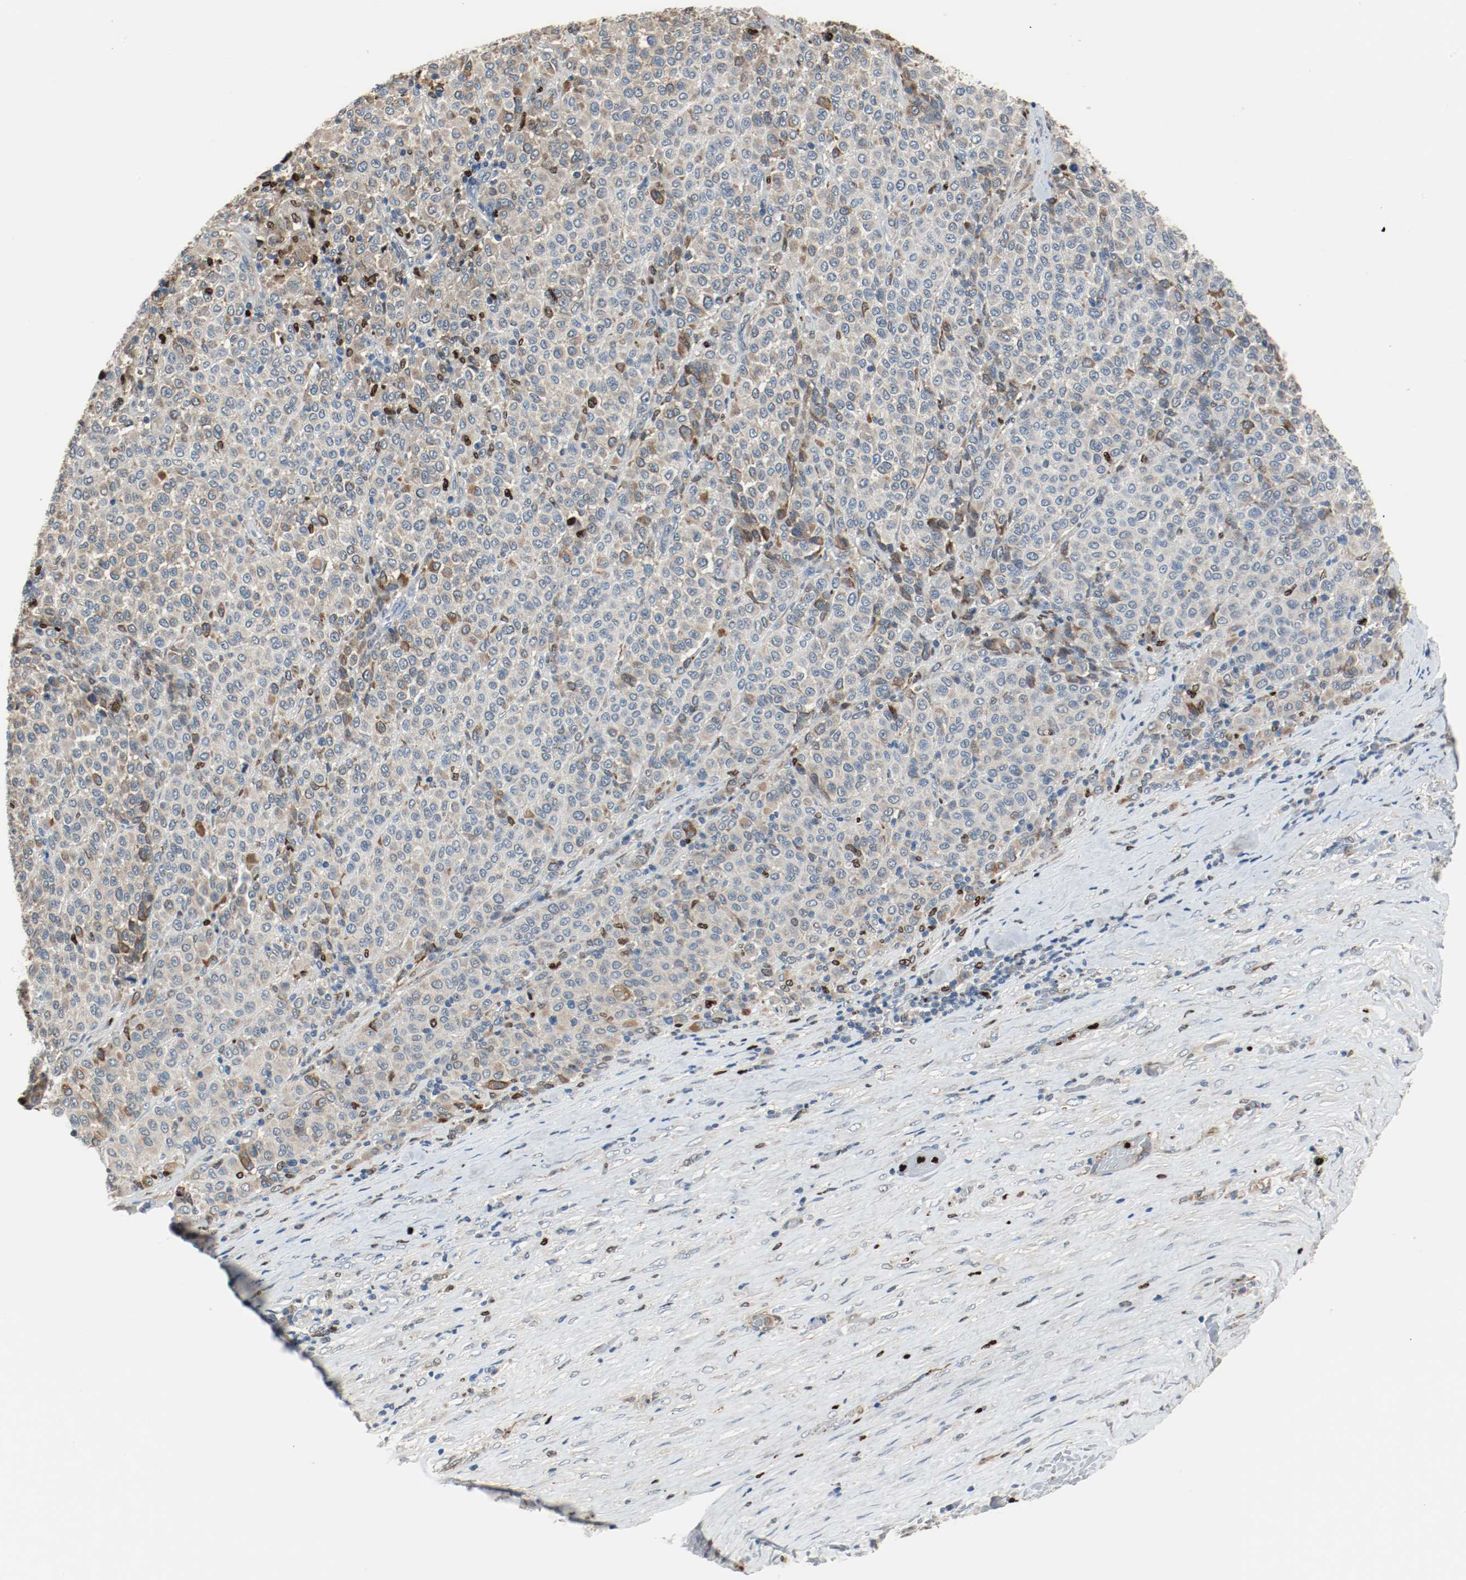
{"staining": {"intensity": "moderate", "quantity": "<25%", "location": "cytoplasmic/membranous"}, "tissue": "melanoma", "cell_type": "Tumor cells", "image_type": "cancer", "snomed": [{"axis": "morphology", "description": "Malignant melanoma, Metastatic site"}, {"axis": "topography", "description": "Pancreas"}], "caption": "Tumor cells demonstrate moderate cytoplasmic/membranous positivity in approximately <25% of cells in melanoma. (DAB IHC with brightfield microscopy, high magnification).", "gene": "BLK", "patient": {"sex": "female", "age": 30}}